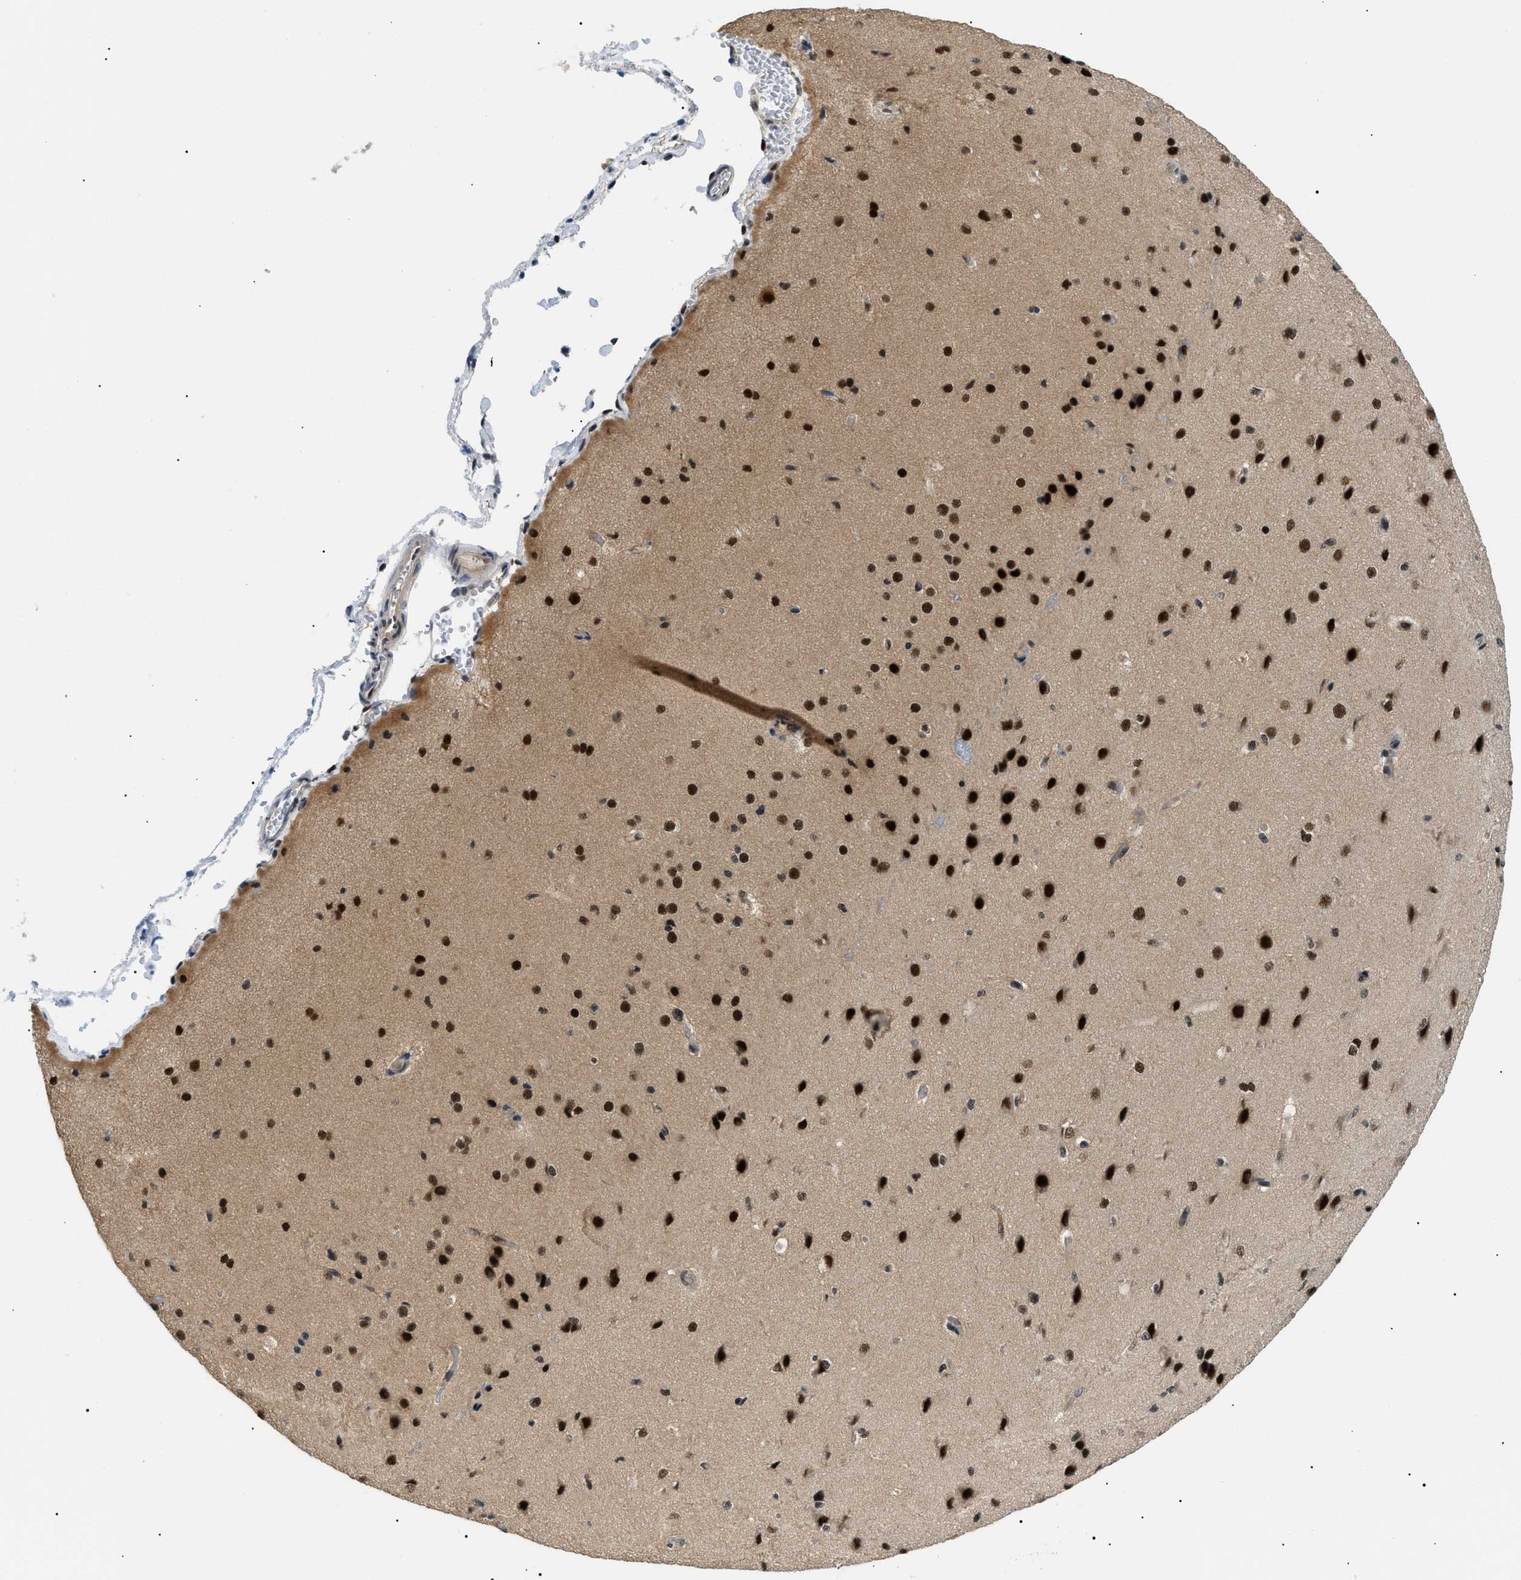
{"staining": {"intensity": "negative", "quantity": "none", "location": "none"}, "tissue": "cerebral cortex", "cell_type": "Endothelial cells", "image_type": "normal", "snomed": [{"axis": "morphology", "description": "Normal tissue, NOS"}, {"axis": "morphology", "description": "Developmental malformation"}, {"axis": "topography", "description": "Cerebral cortex"}], "caption": "The histopathology image shows no staining of endothelial cells in normal cerebral cortex.", "gene": "RBM15", "patient": {"sex": "female", "age": 30}}